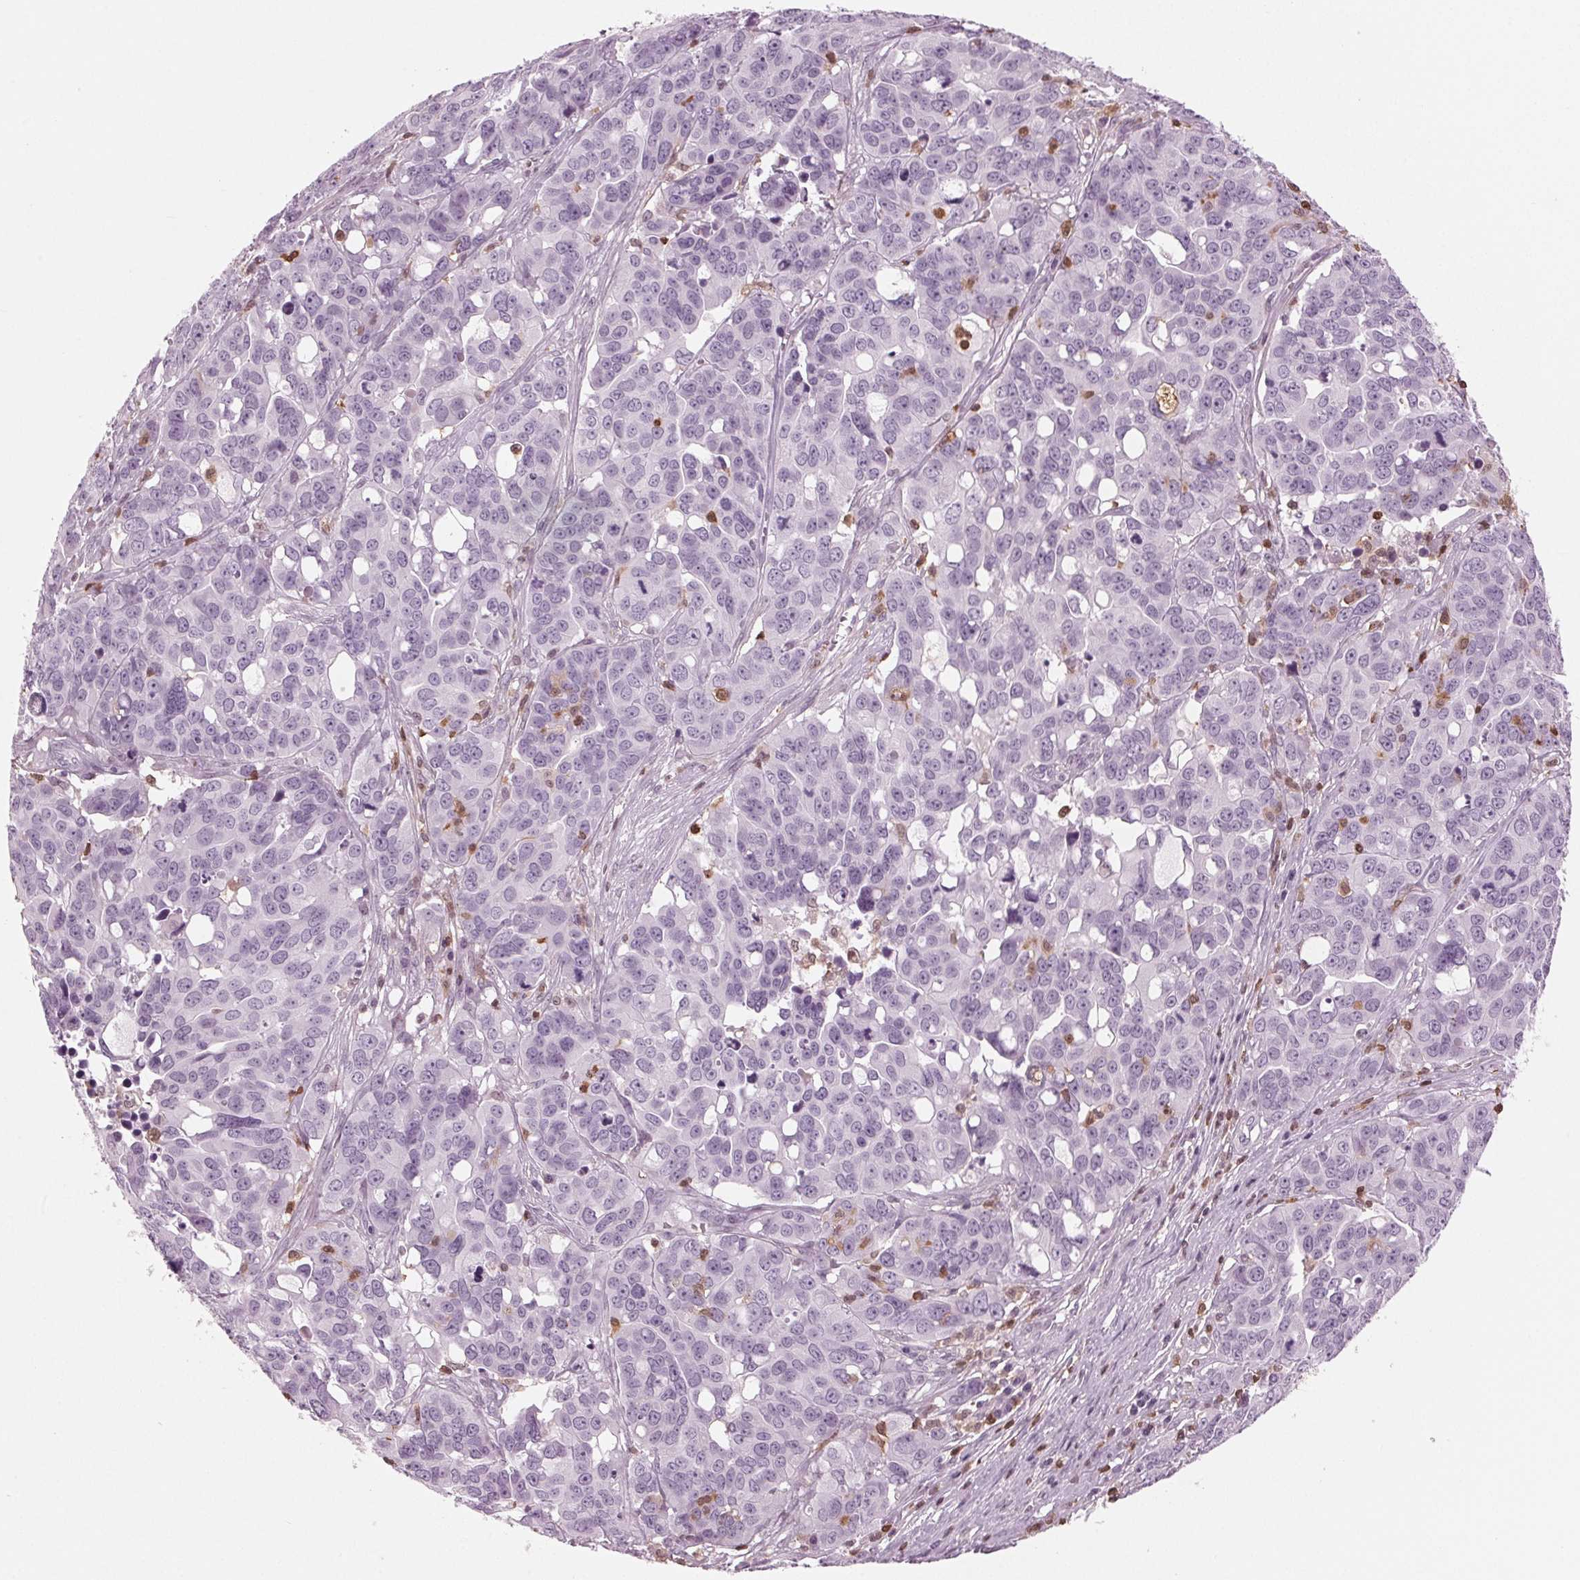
{"staining": {"intensity": "negative", "quantity": "none", "location": "none"}, "tissue": "ovarian cancer", "cell_type": "Tumor cells", "image_type": "cancer", "snomed": [{"axis": "morphology", "description": "Carcinoma, endometroid"}, {"axis": "topography", "description": "Ovary"}], "caption": "The immunohistochemistry (IHC) histopathology image has no significant expression in tumor cells of ovarian cancer tissue.", "gene": "BTLA", "patient": {"sex": "female", "age": 78}}